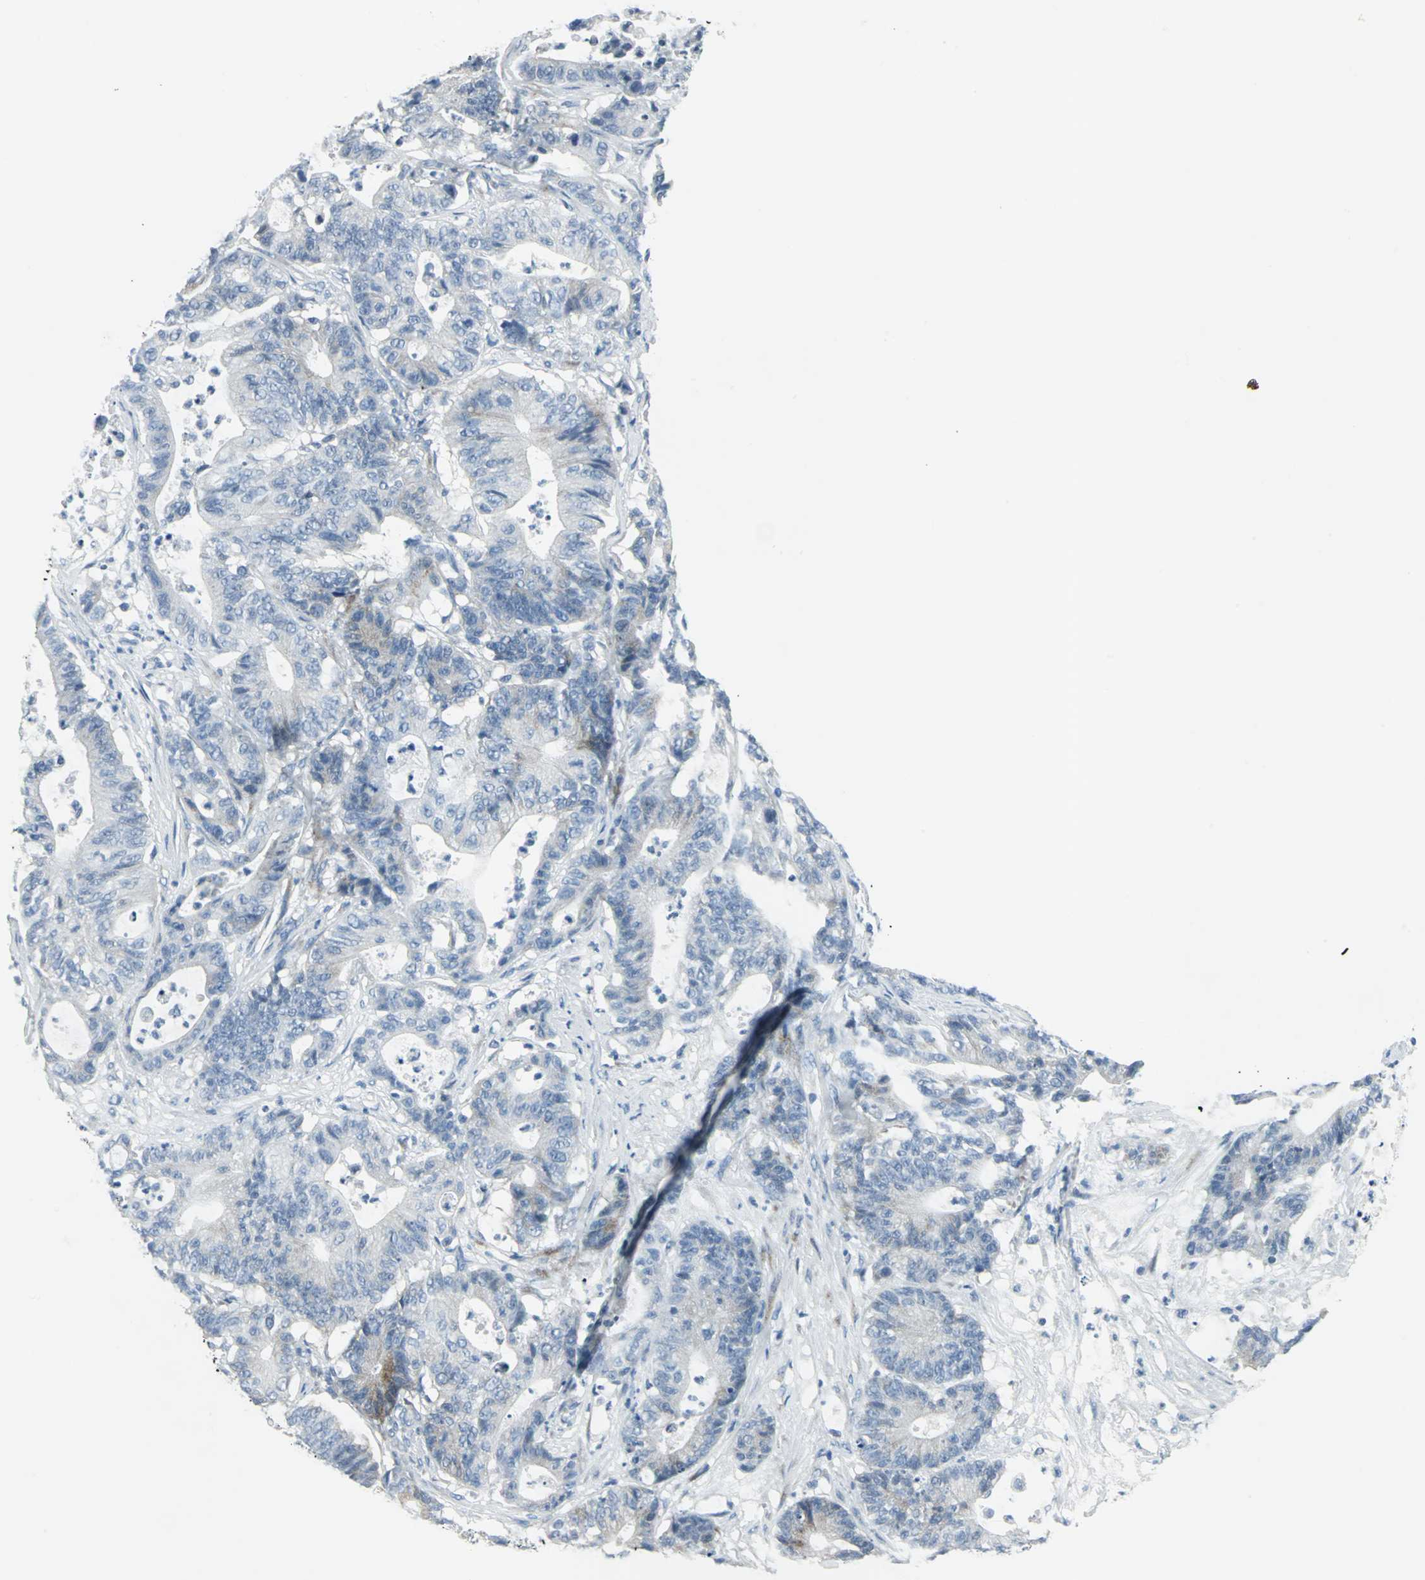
{"staining": {"intensity": "negative", "quantity": "none", "location": "none"}, "tissue": "colorectal cancer", "cell_type": "Tumor cells", "image_type": "cancer", "snomed": [{"axis": "morphology", "description": "Adenocarcinoma, NOS"}, {"axis": "topography", "description": "Colon"}], "caption": "This is an IHC micrograph of colorectal cancer (adenocarcinoma). There is no expression in tumor cells.", "gene": "DNAI2", "patient": {"sex": "female", "age": 84}}